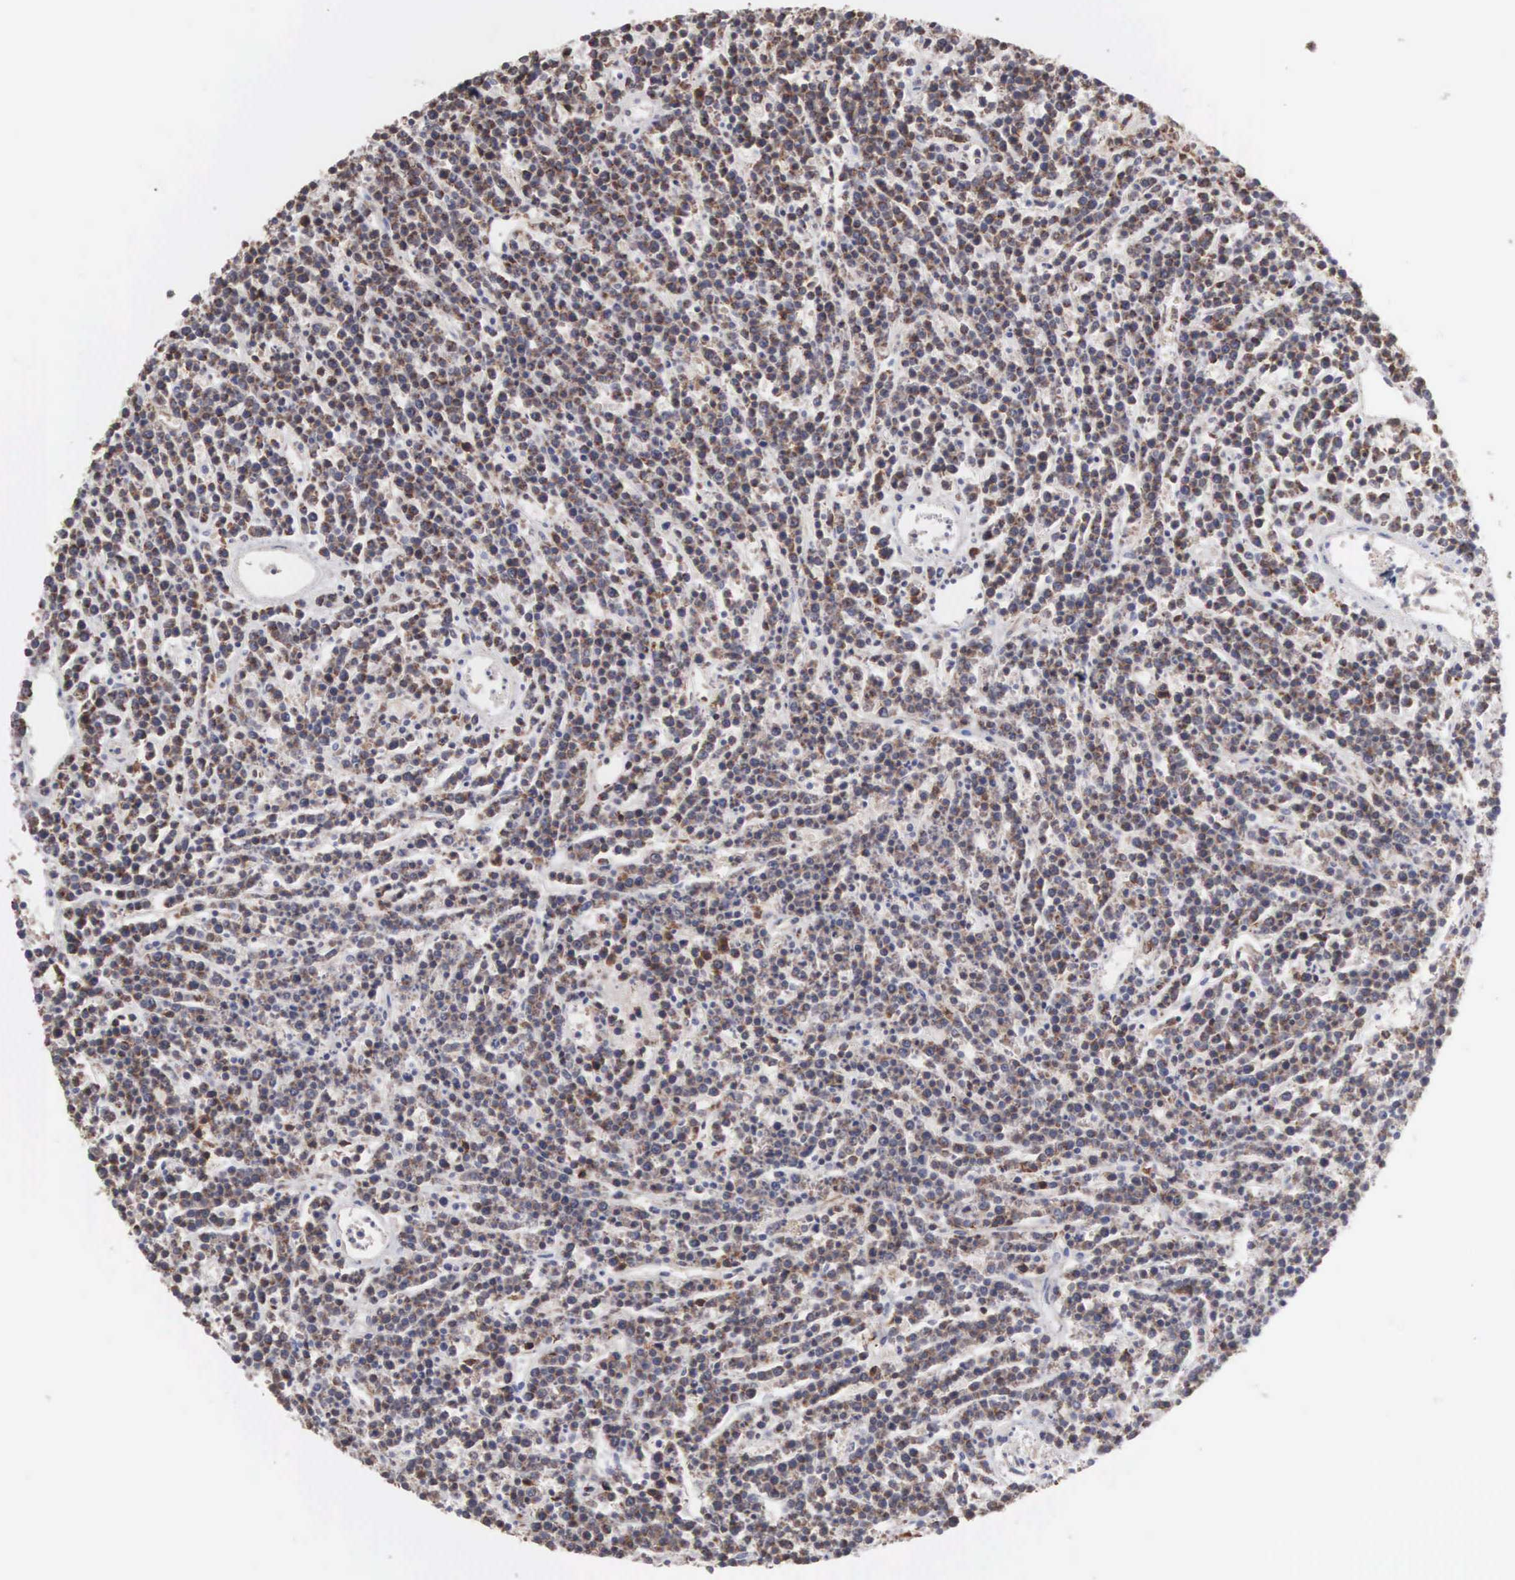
{"staining": {"intensity": "weak", "quantity": "25%-75%", "location": "cytoplasmic/membranous"}, "tissue": "lymphoma", "cell_type": "Tumor cells", "image_type": "cancer", "snomed": [{"axis": "morphology", "description": "Malignant lymphoma, non-Hodgkin's type, High grade"}, {"axis": "topography", "description": "Ovary"}], "caption": "Tumor cells exhibit low levels of weak cytoplasmic/membranous staining in approximately 25%-75% of cells in lymphoma. (brown staining indicates protein expression, while blue staining denotes nuclei).", "gene": "MTHFD1", "patient": {"sex": "female", "age": 56}}